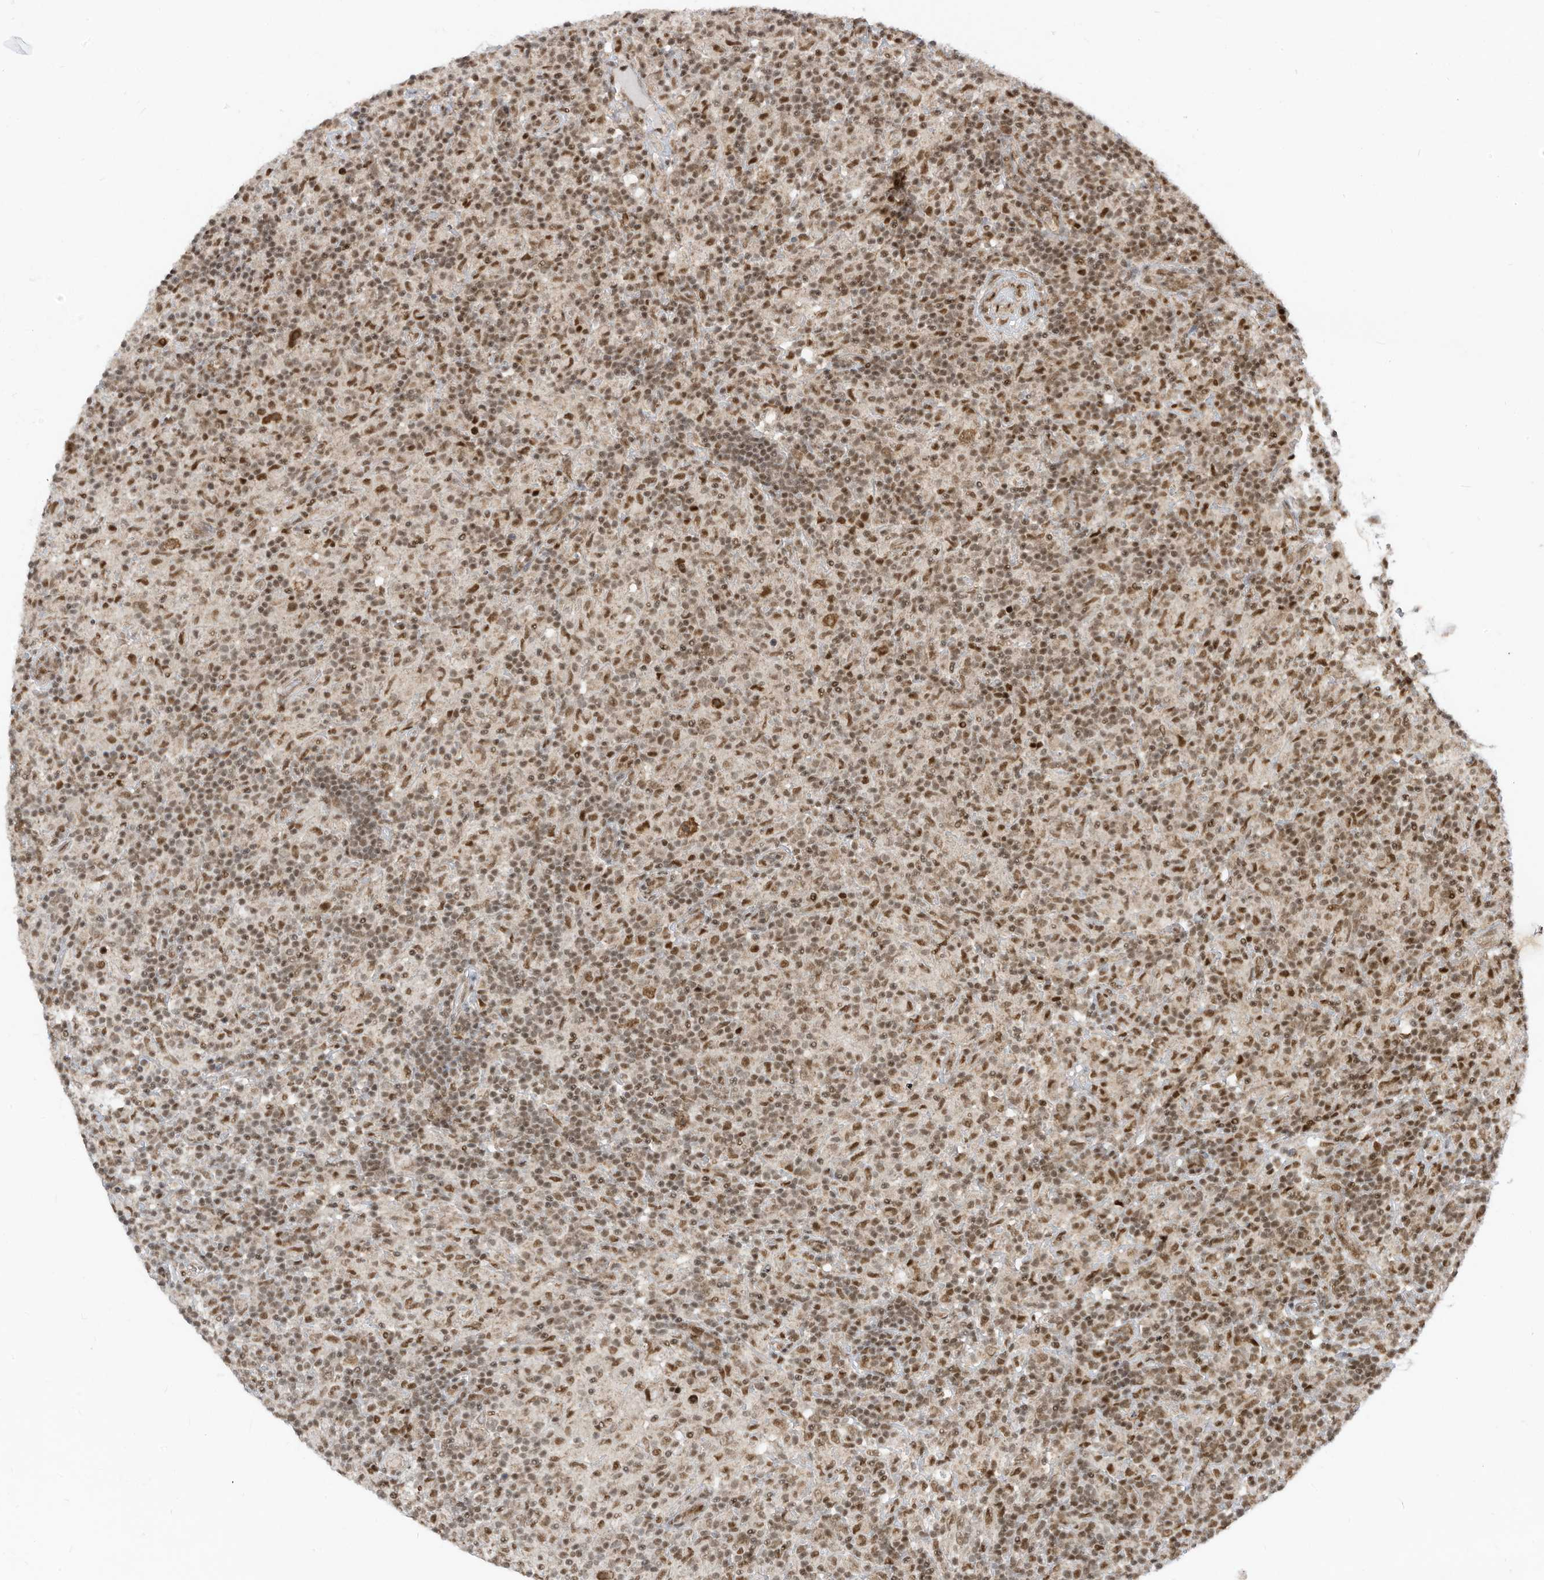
{"staining": {"intensity": "moderate", "quantity": ">75%", "location": "nuclear"}, "tissue": "lymphoma", "cell_type": "Tumor cells", "image_type": "cancer", "snomed": [{"axis": "morphology", "description": "Hodgkin's disease, NOS"}, {"axis": "topography", "description": "Lymph node"}], "caption": "The photomicrograph displays a brown stain indicating the presence of a protein in the nuclear of tumor cells in Hodgkin's disease.", "gene": "AURKAIP1", "patient": {"sex": "male", "age": 70}}